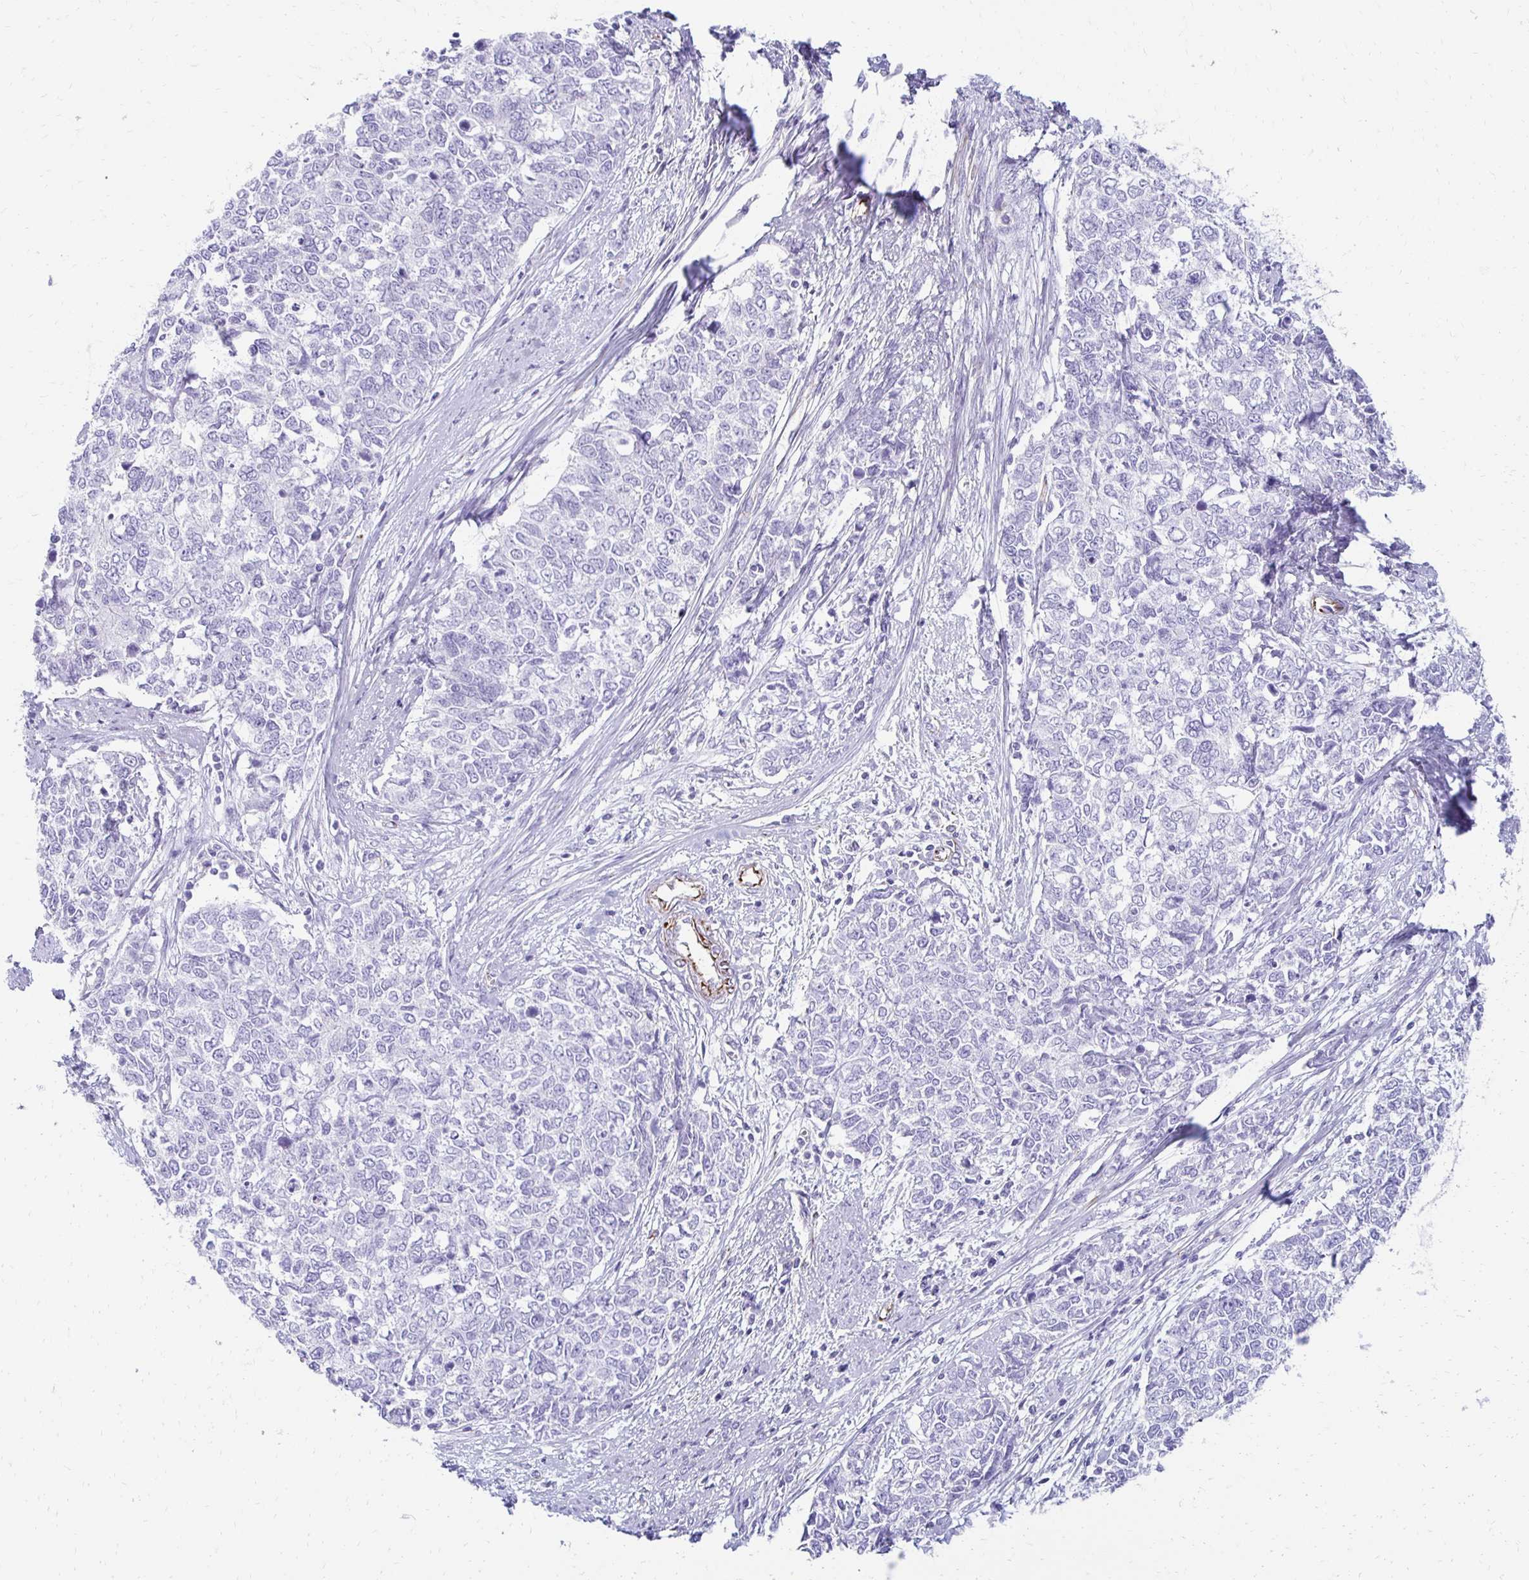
{"staining": {"intensity": "negative", "quantity": "none", "location": "none"}, "tissue": "cervical cancer", "cell_type": "Tumor cells", "image_type": "cancer", "snomed": [{"axis": "morphology", "description": "Adenocarcinoma, NOS"}, {"axis": "topography", "description": "Cervix"}], "caption": "Cervical cancer was stained to show a protein in brown. There is no significant staining in tumor cells.", "gene": "TMEM54", "patient": {"sex": "female", "age": 63}}